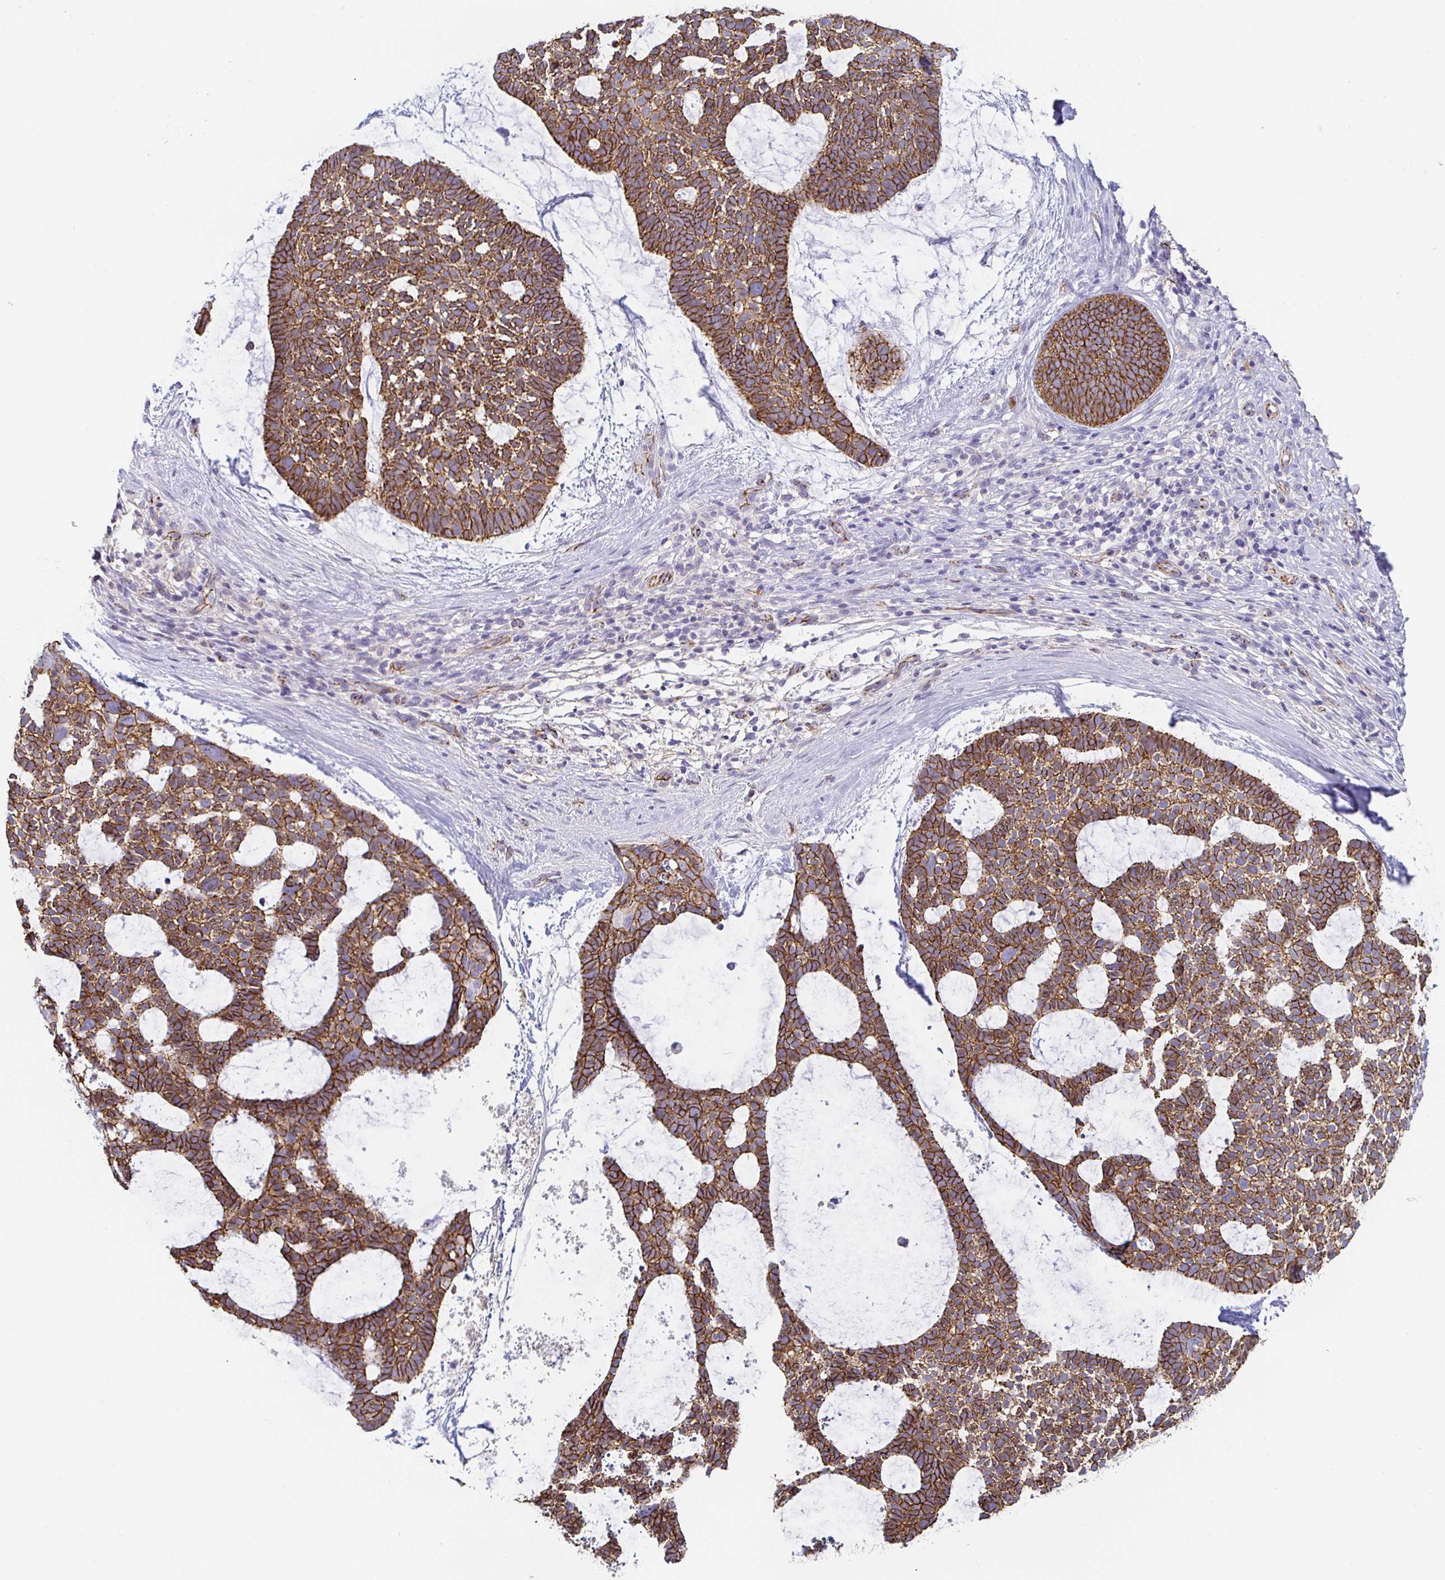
{"staining": {"intensity": "moderate", "quantity": ">75%", "location": "cytoplasmic/membranous"}, "tissue": "skin cancer", "cell_type": "Tumor cells", "image_type": "cancer", "snomed": [{"axis": "morphology", "description": "Basal cell carcinoma"}, {"axis": "topography", "description": "Skin"}], "caption": "There is medium levels of moderate cytoplasmic/membranous staining in tumor cells of skin cancer, as demonstrated by immunohistochemical staining (brown color).", "gene": "PIWIL3", "patient": {"sex": "male", "age": 64}}